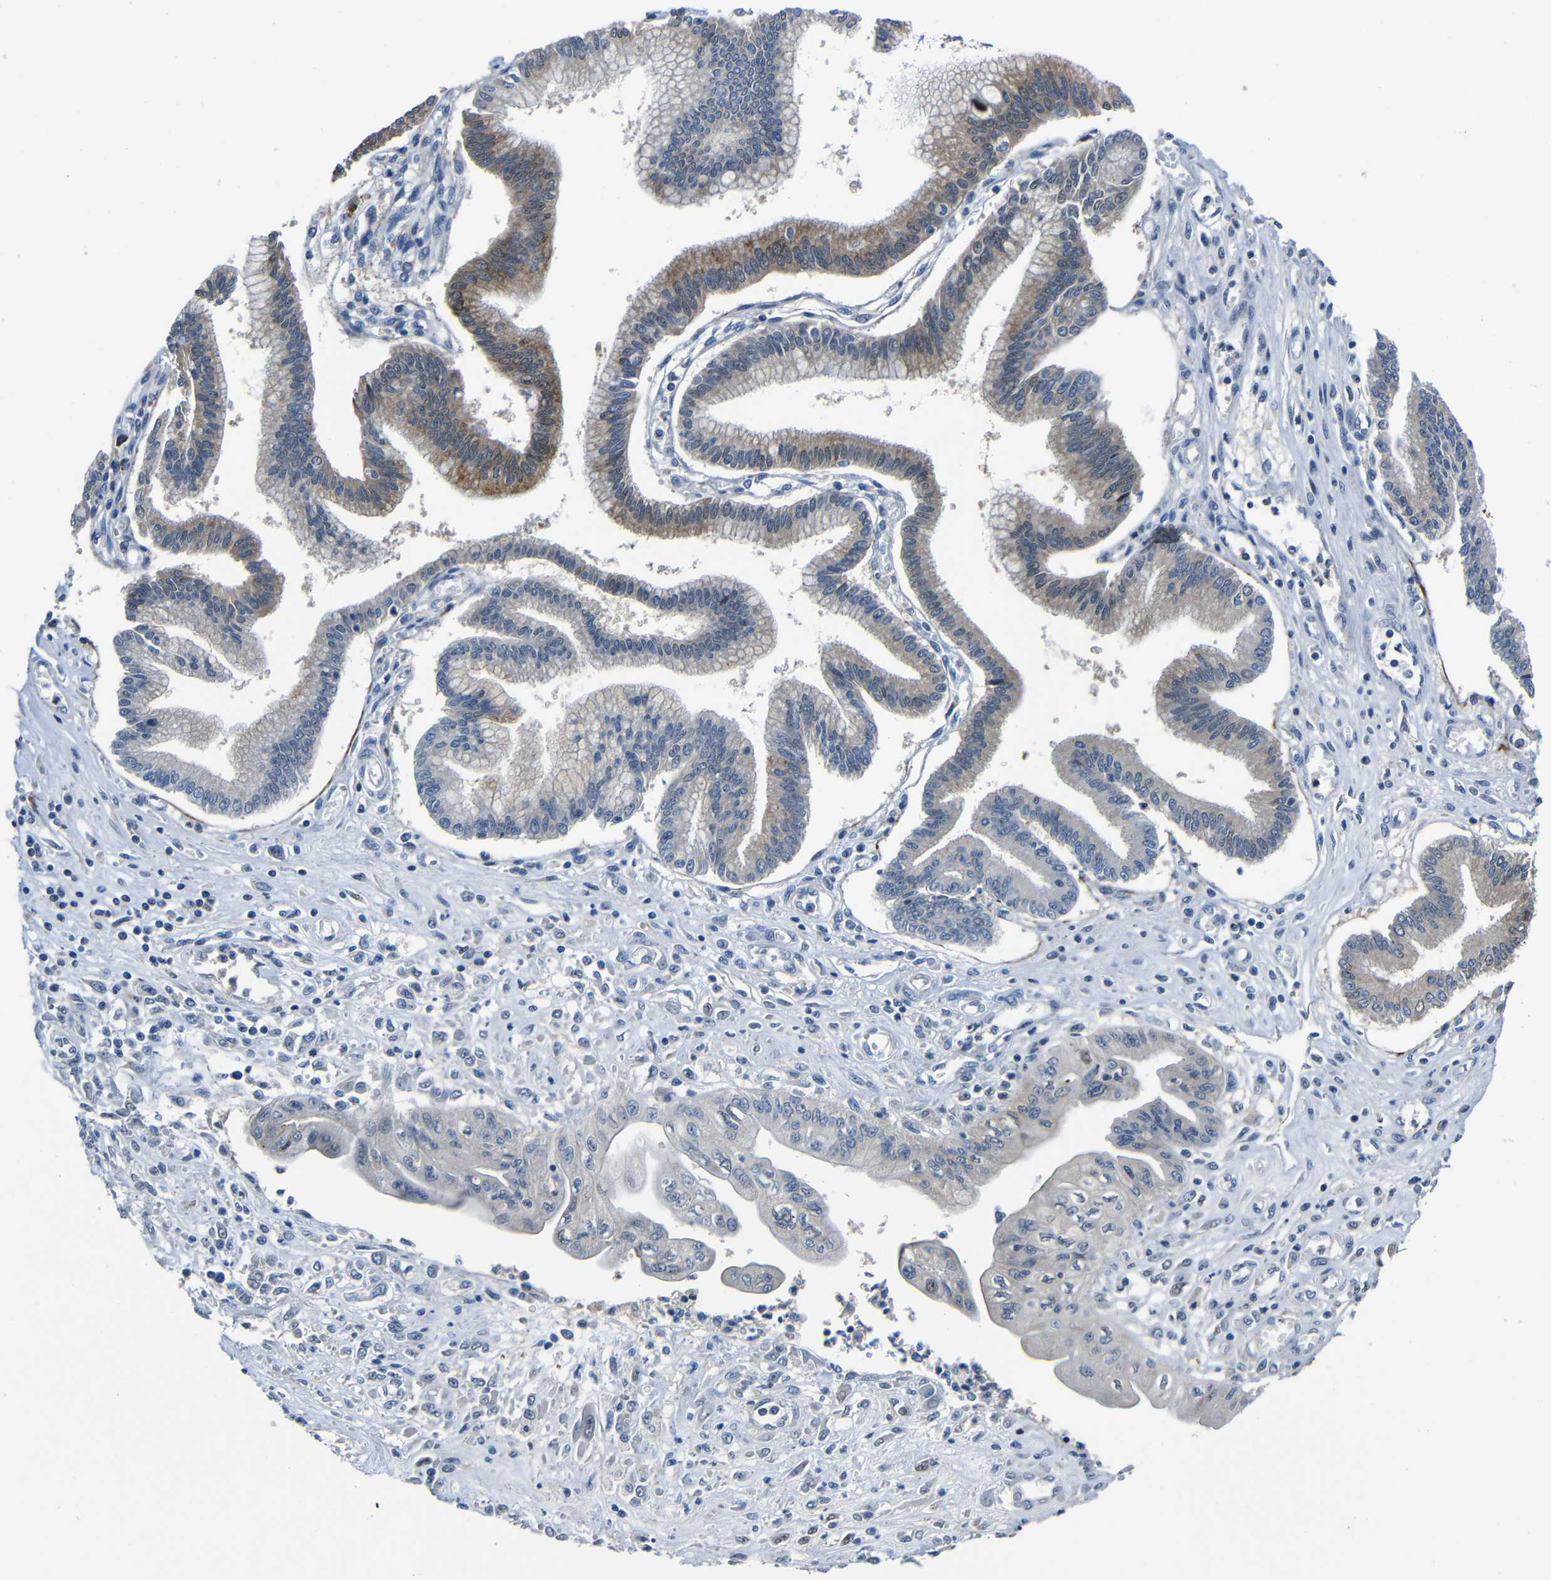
{"staining": {"intensity": "moderate", "quantity": ">75%", "location": "cytoplasmic/membranous"}, "tissue": "pancreatic cancer", "cell_type": "Tumor cells", "image_type": "cancer", "snomed": [{"axis": "morphology", "description": "Adenocarcinoma, NOS"}, {"axis": "topography", "description": "Pancreas"}], "caption": "Pancreatic cancer (adenocarcinoma) was stained to show a protein in brown. There is medium levels of moderate cytoplasmic/membranous expression in approximately >75% of tumor cells.", "gene": "SEMA4B", "patient": {"sex": "male", "age": 56}}